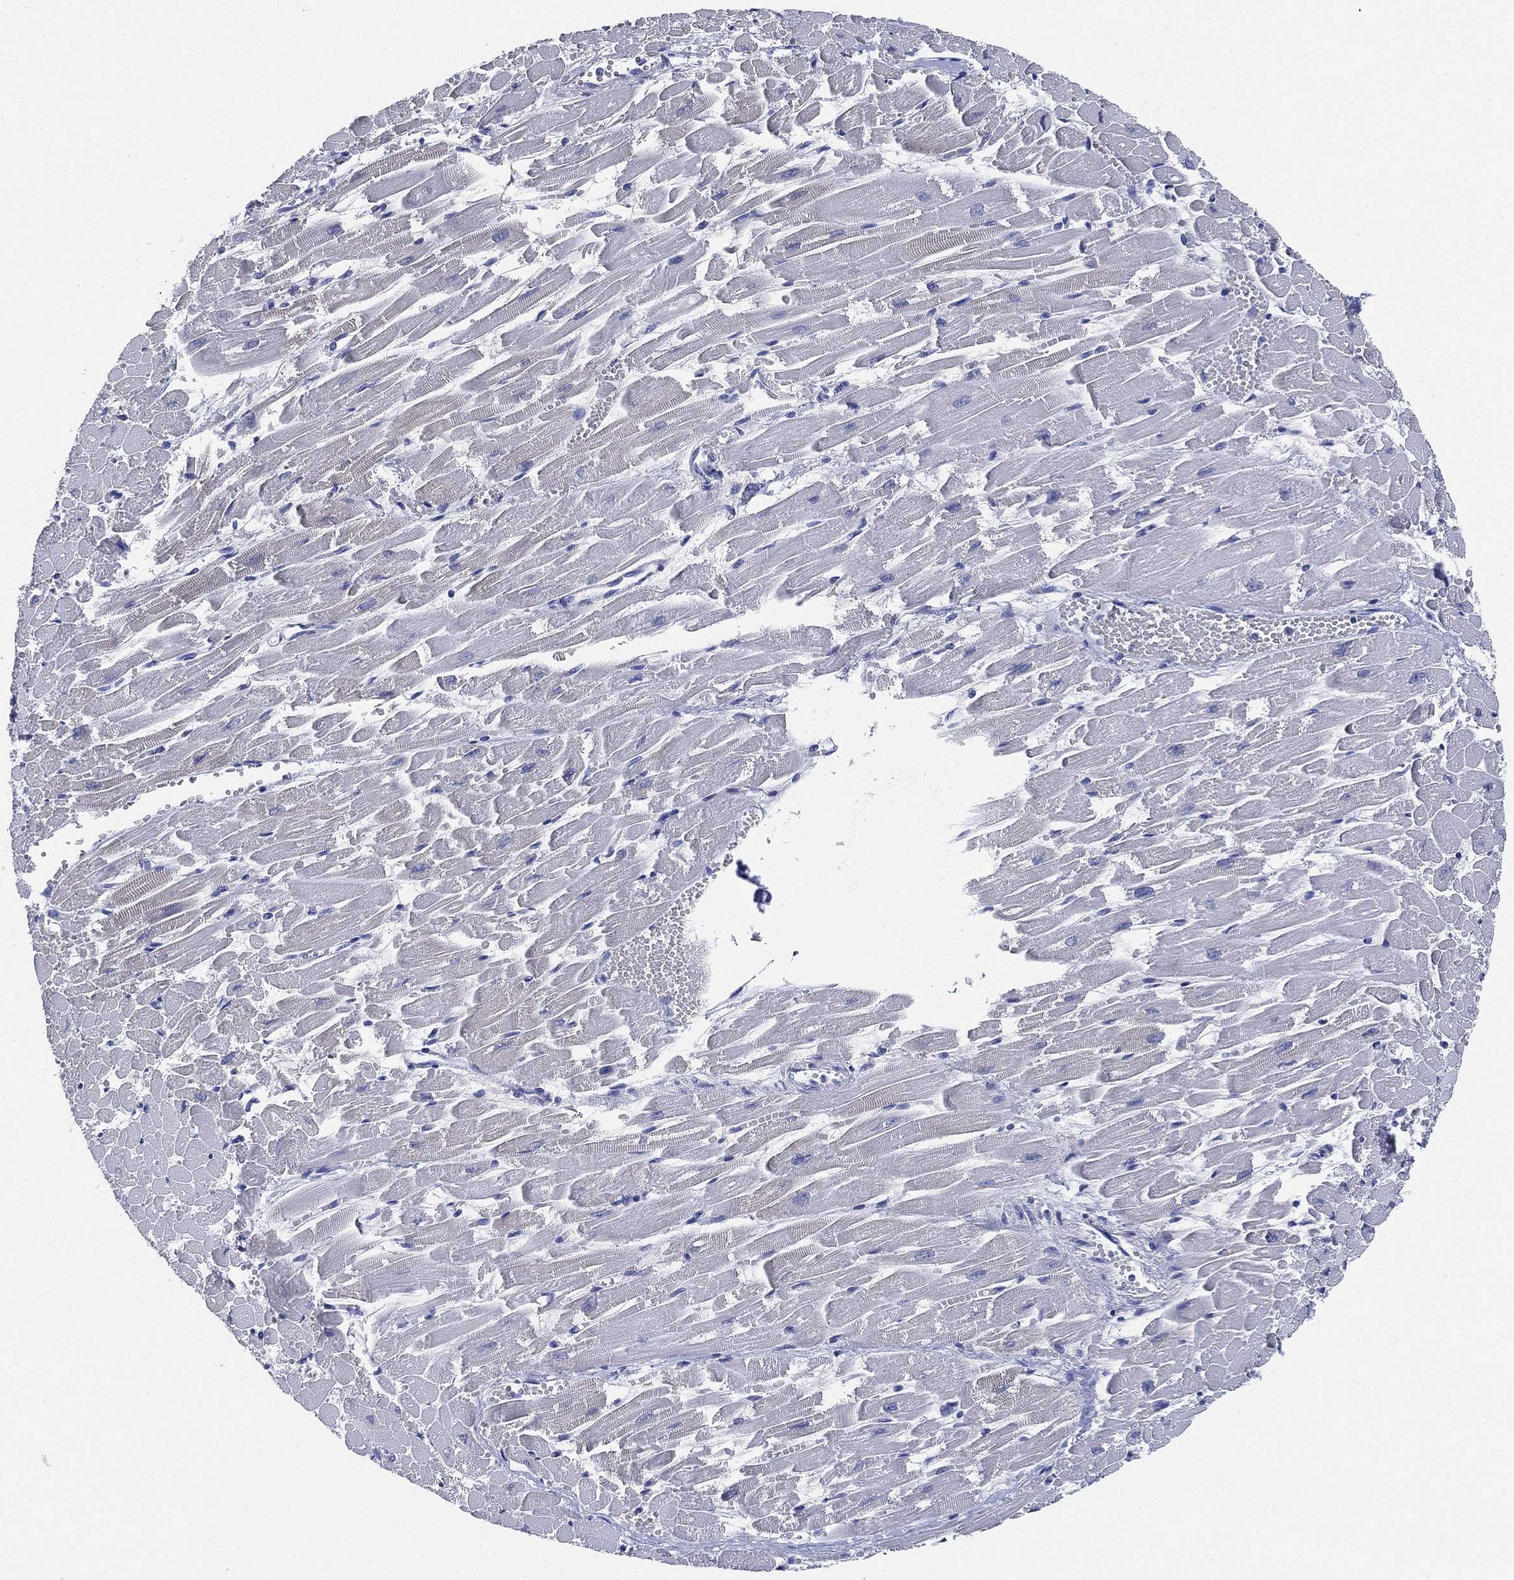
{"staining": {"intensity": "negative", "quantity": "none", "location": "none"}, "tissue": "heart muscle", "cell_type": "Cardiomyocytes", "image_type": "normal", "snomed": [{"axis": "morphology", "description": "Normal tissue, NOS"}, {"axis": "topography", "description": "Heart"}], "caption": "Immunohistochemical staining of benign human heart muscle demonstrates no significant staining in cardiomyocytes. (Immunohistochemistry (ihc), brightfield microscopy, high magnification).", "gene": "IYD", "patient": {"sex": "female", "age": 52}}